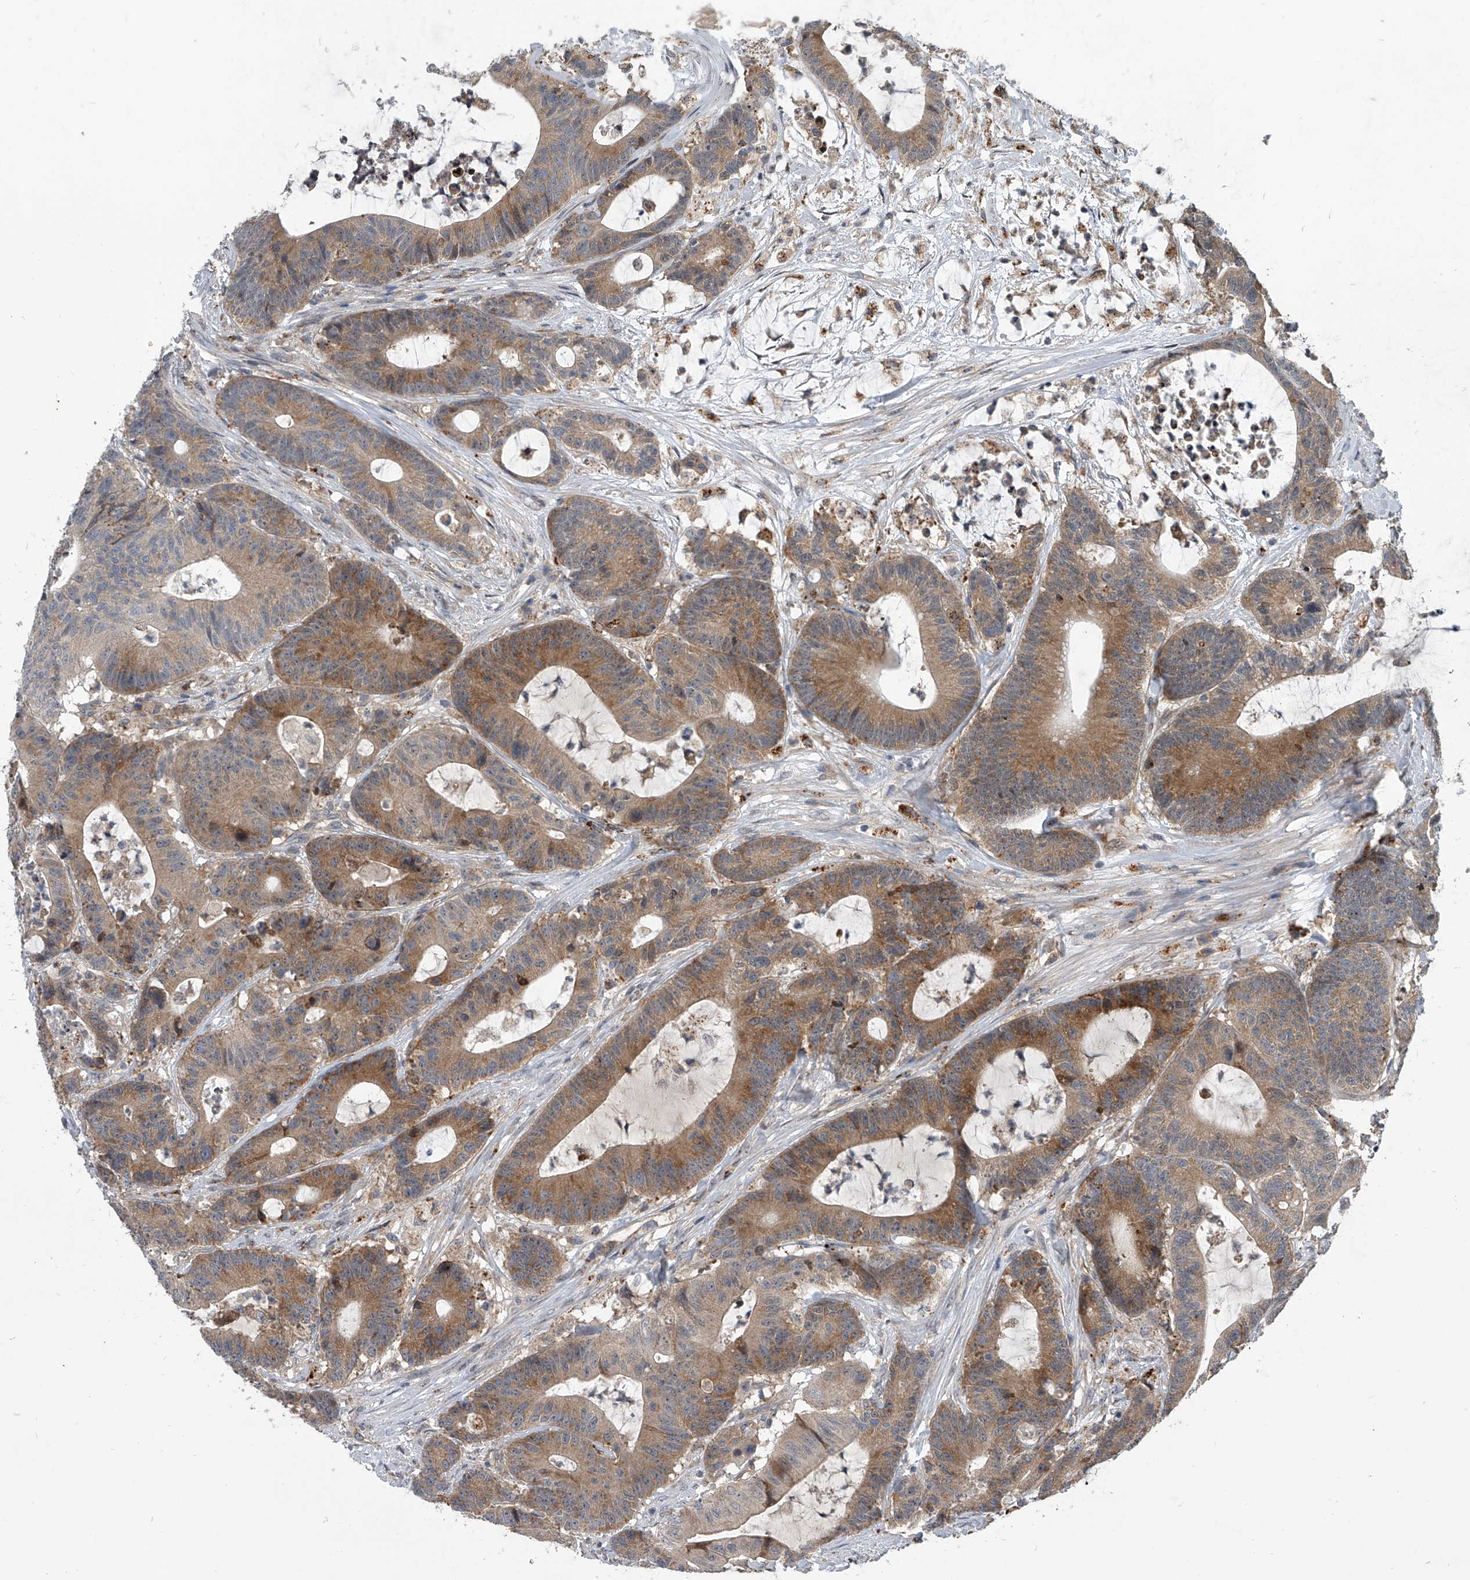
{"staining": {"intensity": "moderate", "quantity": ">75%", "location": "cytoplasmic/membranous"}, "tissue": "colorectal cancer", "cell_type": "Tumor cells", "image_type": "cancer", "snomed": [{"axis": "morphology", "description": "Adenocarcinoma, NOS"}, {"axis": "topography", "description": "Colon"}], "caption": "An IHC image of tumor tissue is shown. Protein staining in brown labels moderate cytoplasmic/membranous positivity in colorectal cancer within tumor cells. (IHC, brightfield microscopy, high magnification).", "gene": "GEMIN8", "patient": {"sex": "female", "age": 84}}